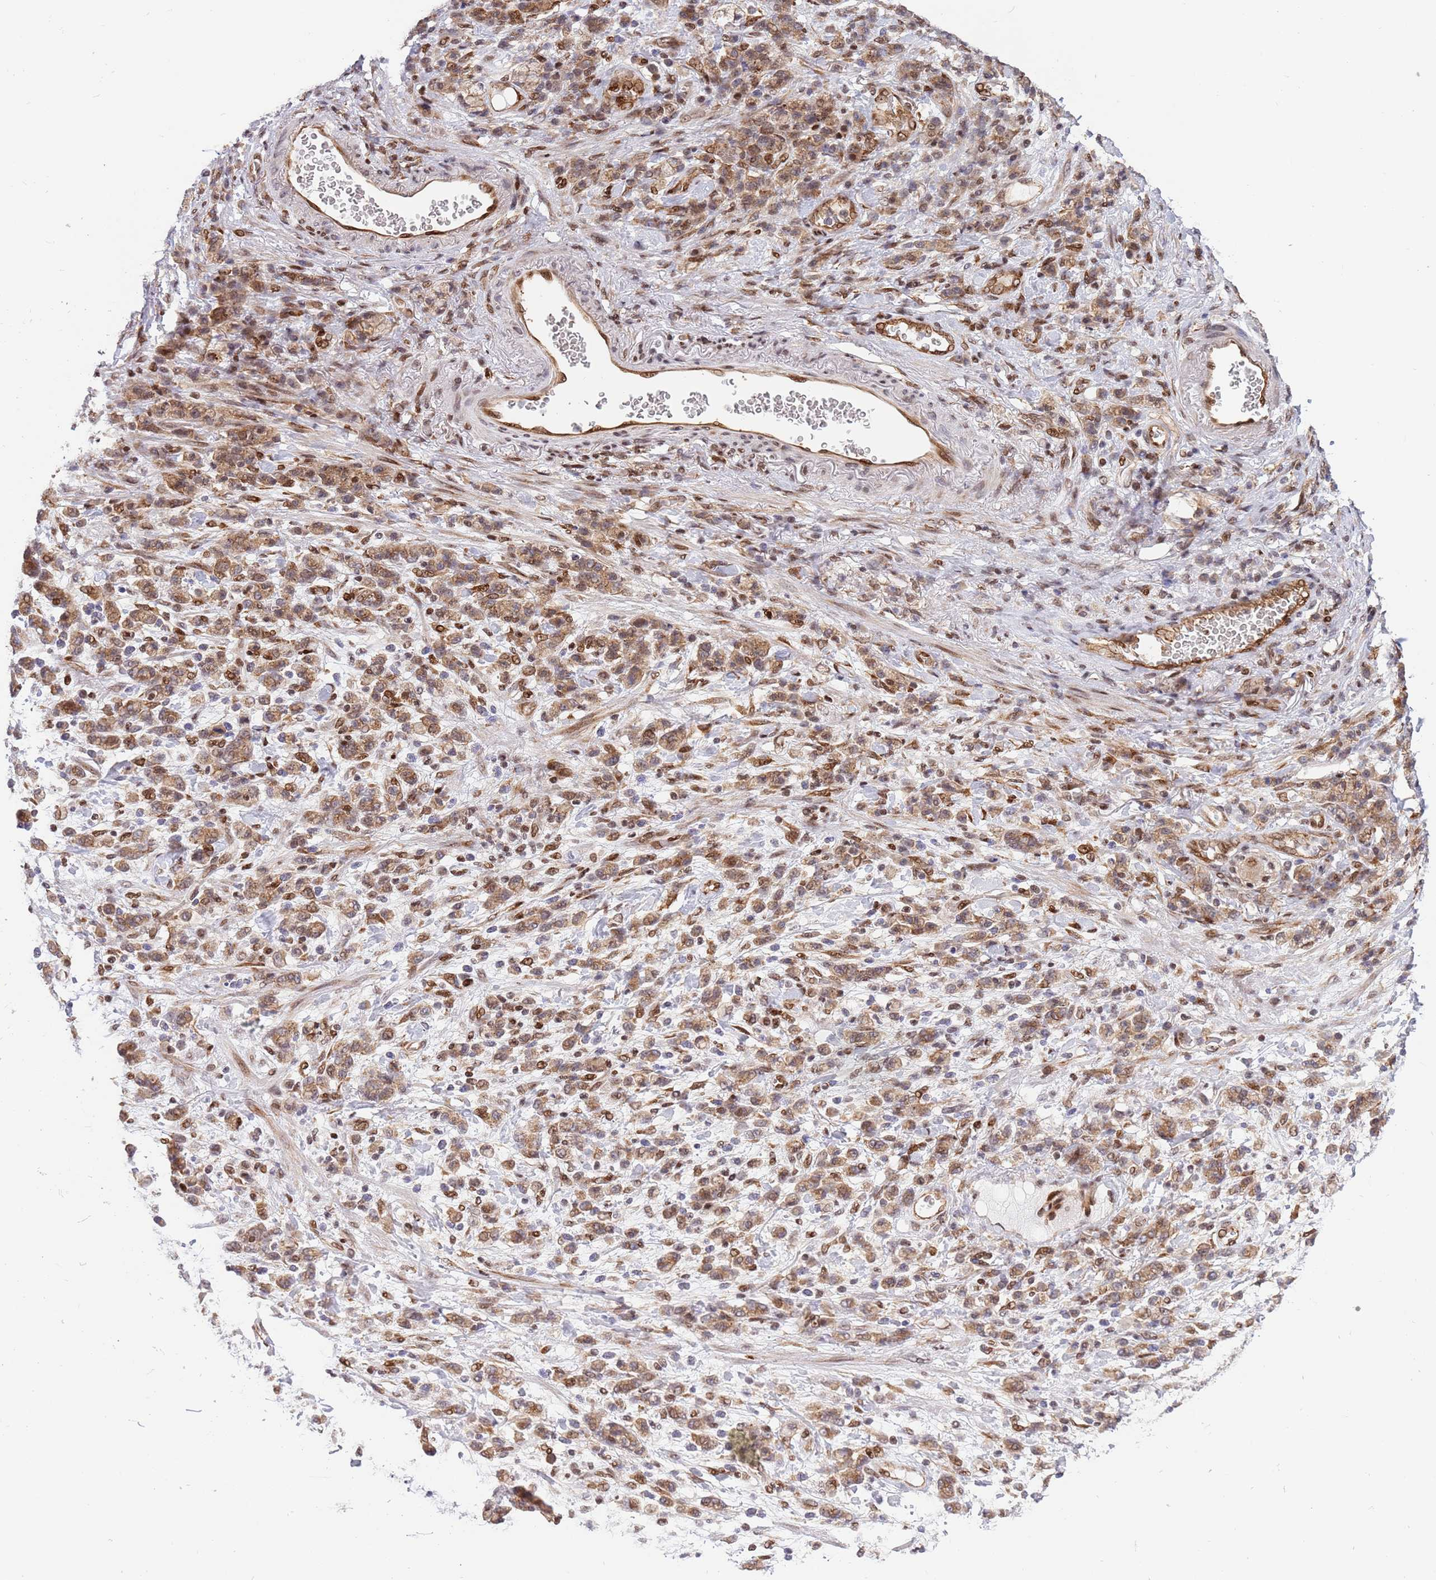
{"staining": {"intensity": "moderate", "quantity": ">75%", "location": "cytoplasmic/membranous,nuclear"}, "tissue": "stomach cancer", "cell_type": "Tumor cells", "image_type": "cancer", "snomed": [{"axis": "morphology", "description": "Adenocarcinoma, NOS"}, {"axis": "topography", "description": "Stomach"}], "caption": "Moderate cytoplasmic/membranous and nuclear staining is appreciated in approximately >75% of tumor cells in stomach cancer. (Brightfield microscopy of DAB IHC at high magnification).", "gene": "TBX10", "patient": {"sex": "male", "age": 77}}